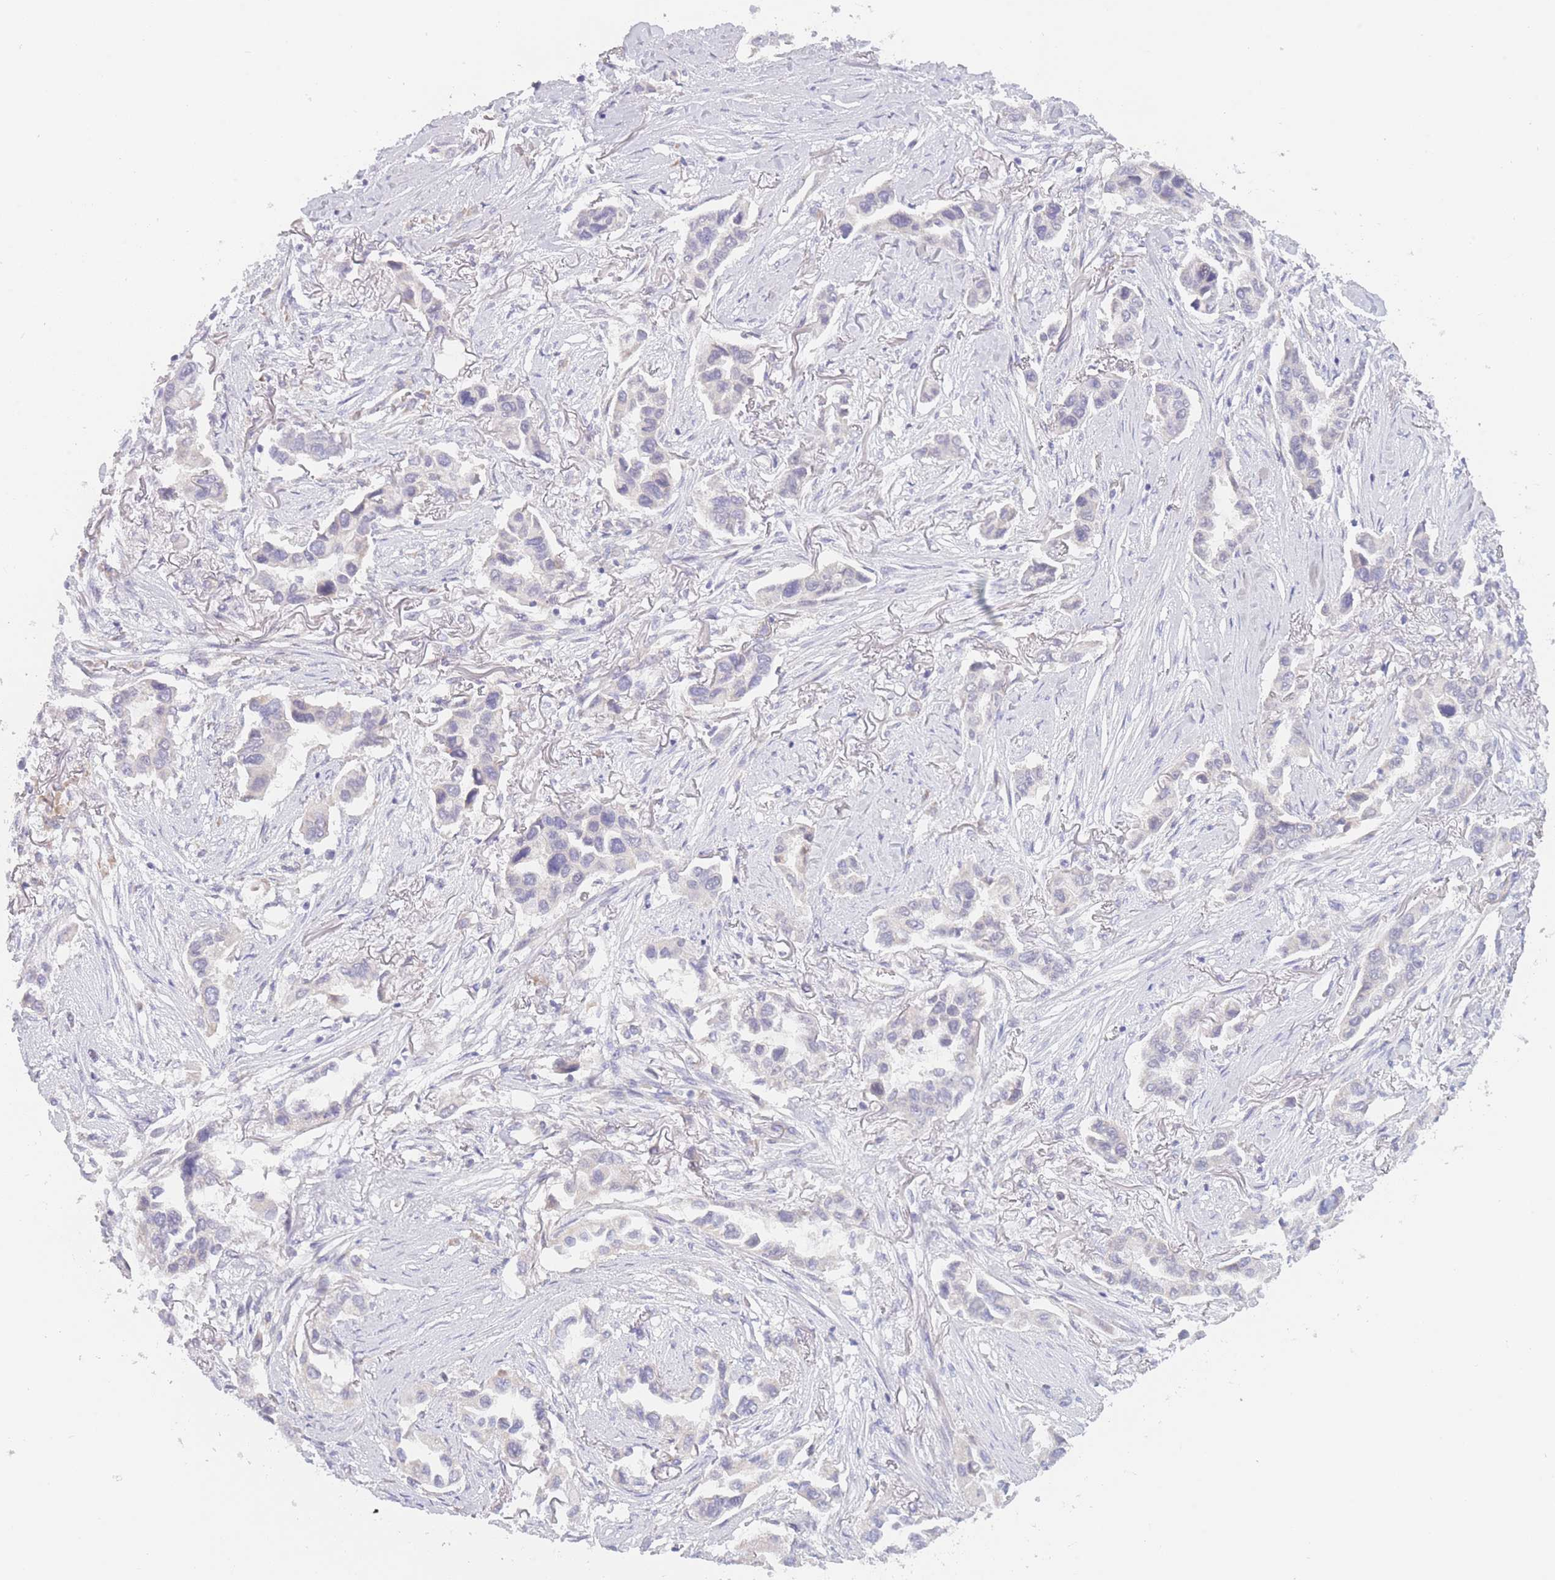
{"staining": {"intensity": "negative", "quantity": "none", "location": "none"}, "tissue": "lung cancer", "cell_type": "Tumor cells", "image_type": "cancer", "snomed": [{"axis": "morphology", "description": "Adenocarcinoma, NOS"}, {"axis": "topography", "description": "Lung"}], "caption": "Lung adenocarcinoma stained for a protein using IHC exhibits no staining tumor cells.", "gene": "FAM227B", "patient": {"sex": "female", "age": 76}}